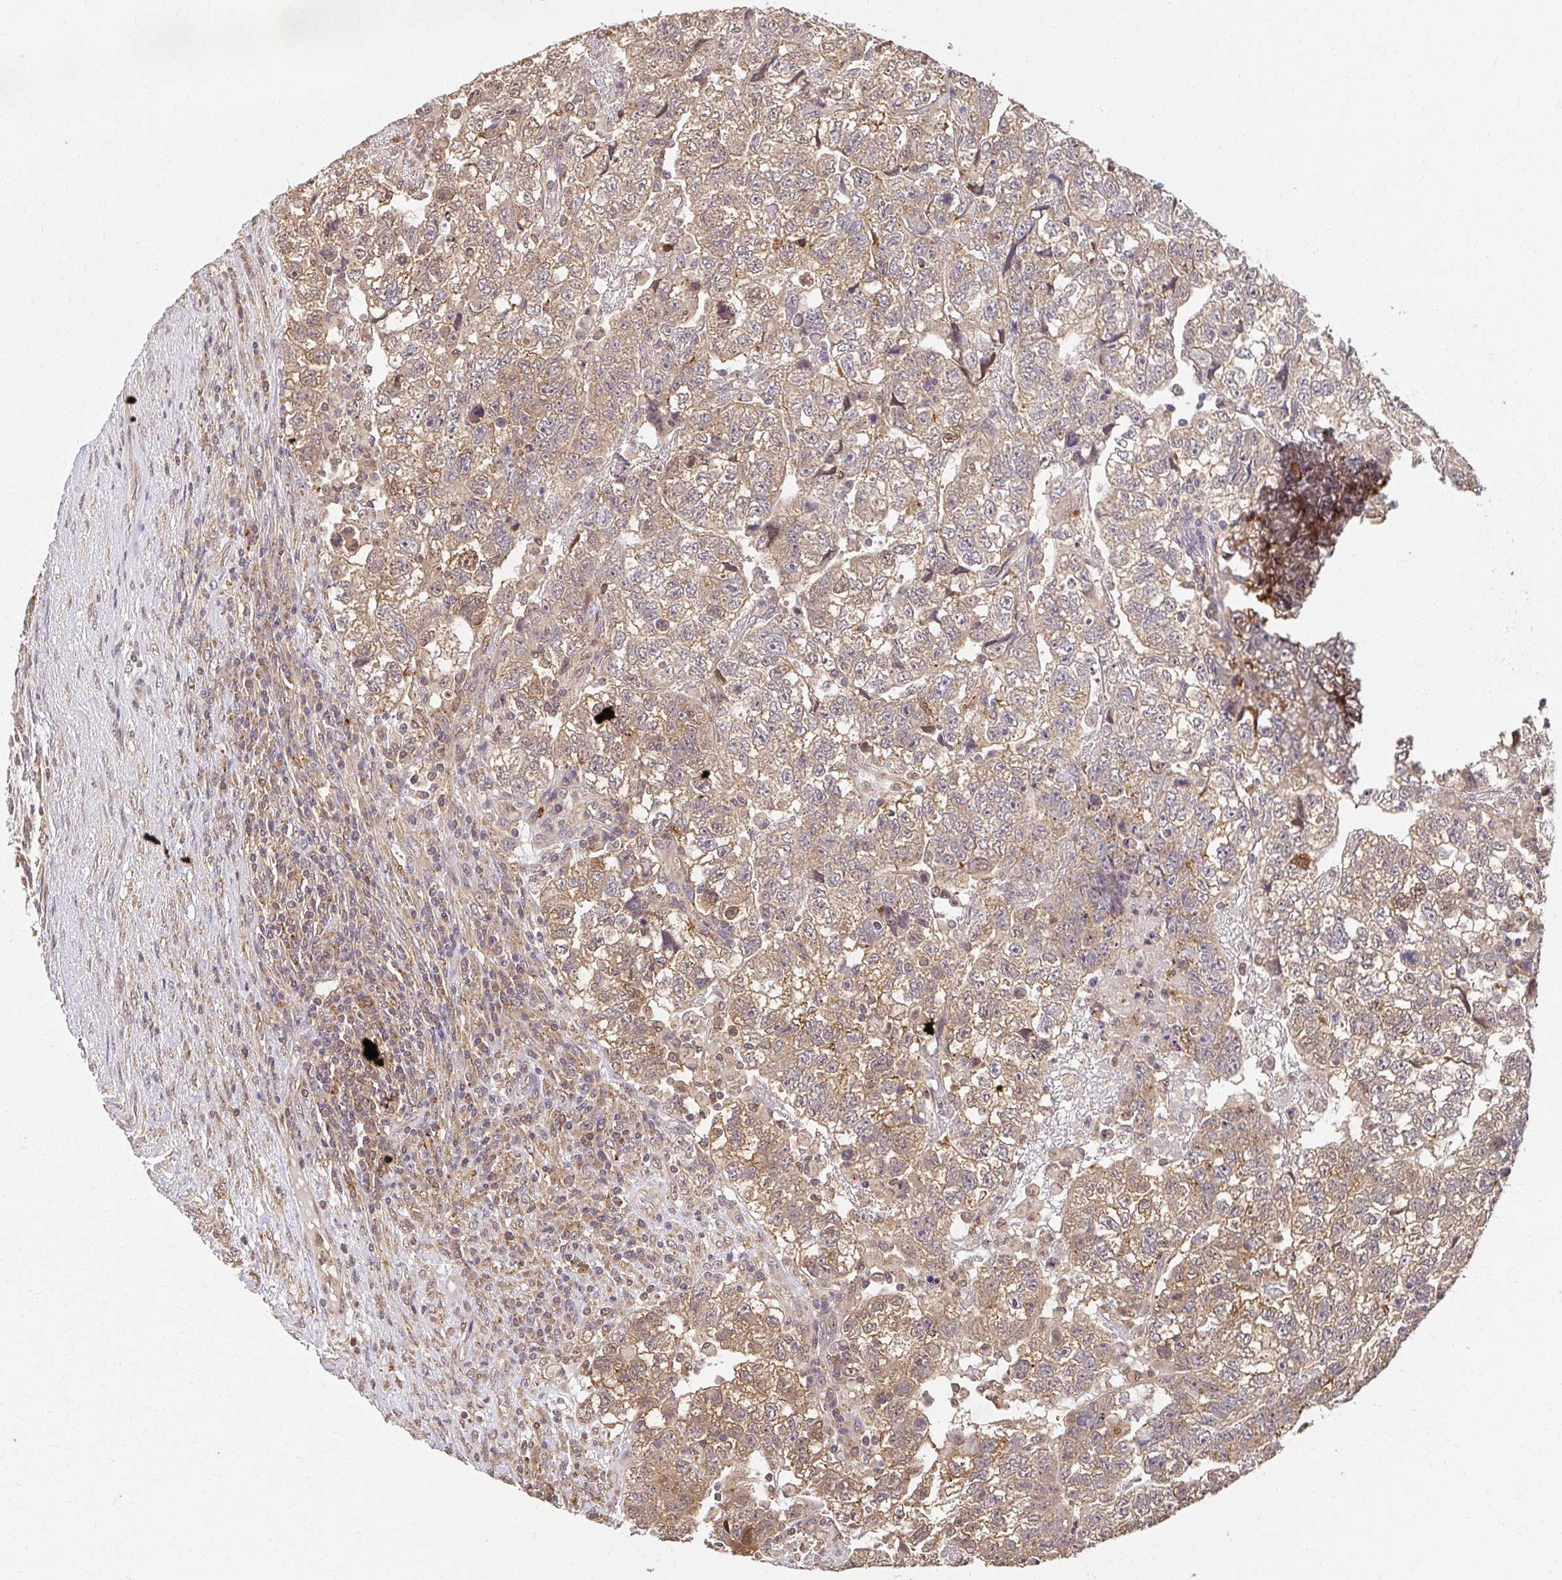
{"staining": {"intensity": "moderate", "quantity": ">75%", "location": "cytoplasmic/membranous"}, "tissue": "testis cancer", "cell_type": "Tumor cells", "image_type": "cancer", "snomed": [{"axis": "morphology", "description": "Normal tissue, NOS"}, {"axis": "morphology", "description": "Carcinoma, Embryonal, NOS"}, {"axis": "topography", "description": "Testis"}], "caption": "IHC histopathology image of neoplastic tissue: human testis embryonal carcinoma stained using immunohistochemistry (IHC) displays medium levels of moderate protein expression localized specifically in the cytoplasmic/membranous of tumor cells, appearing as a cytoplasmic/membranous brown color.", "gene": "LARS2", "patient": {"sex": "male", "age": 36}}